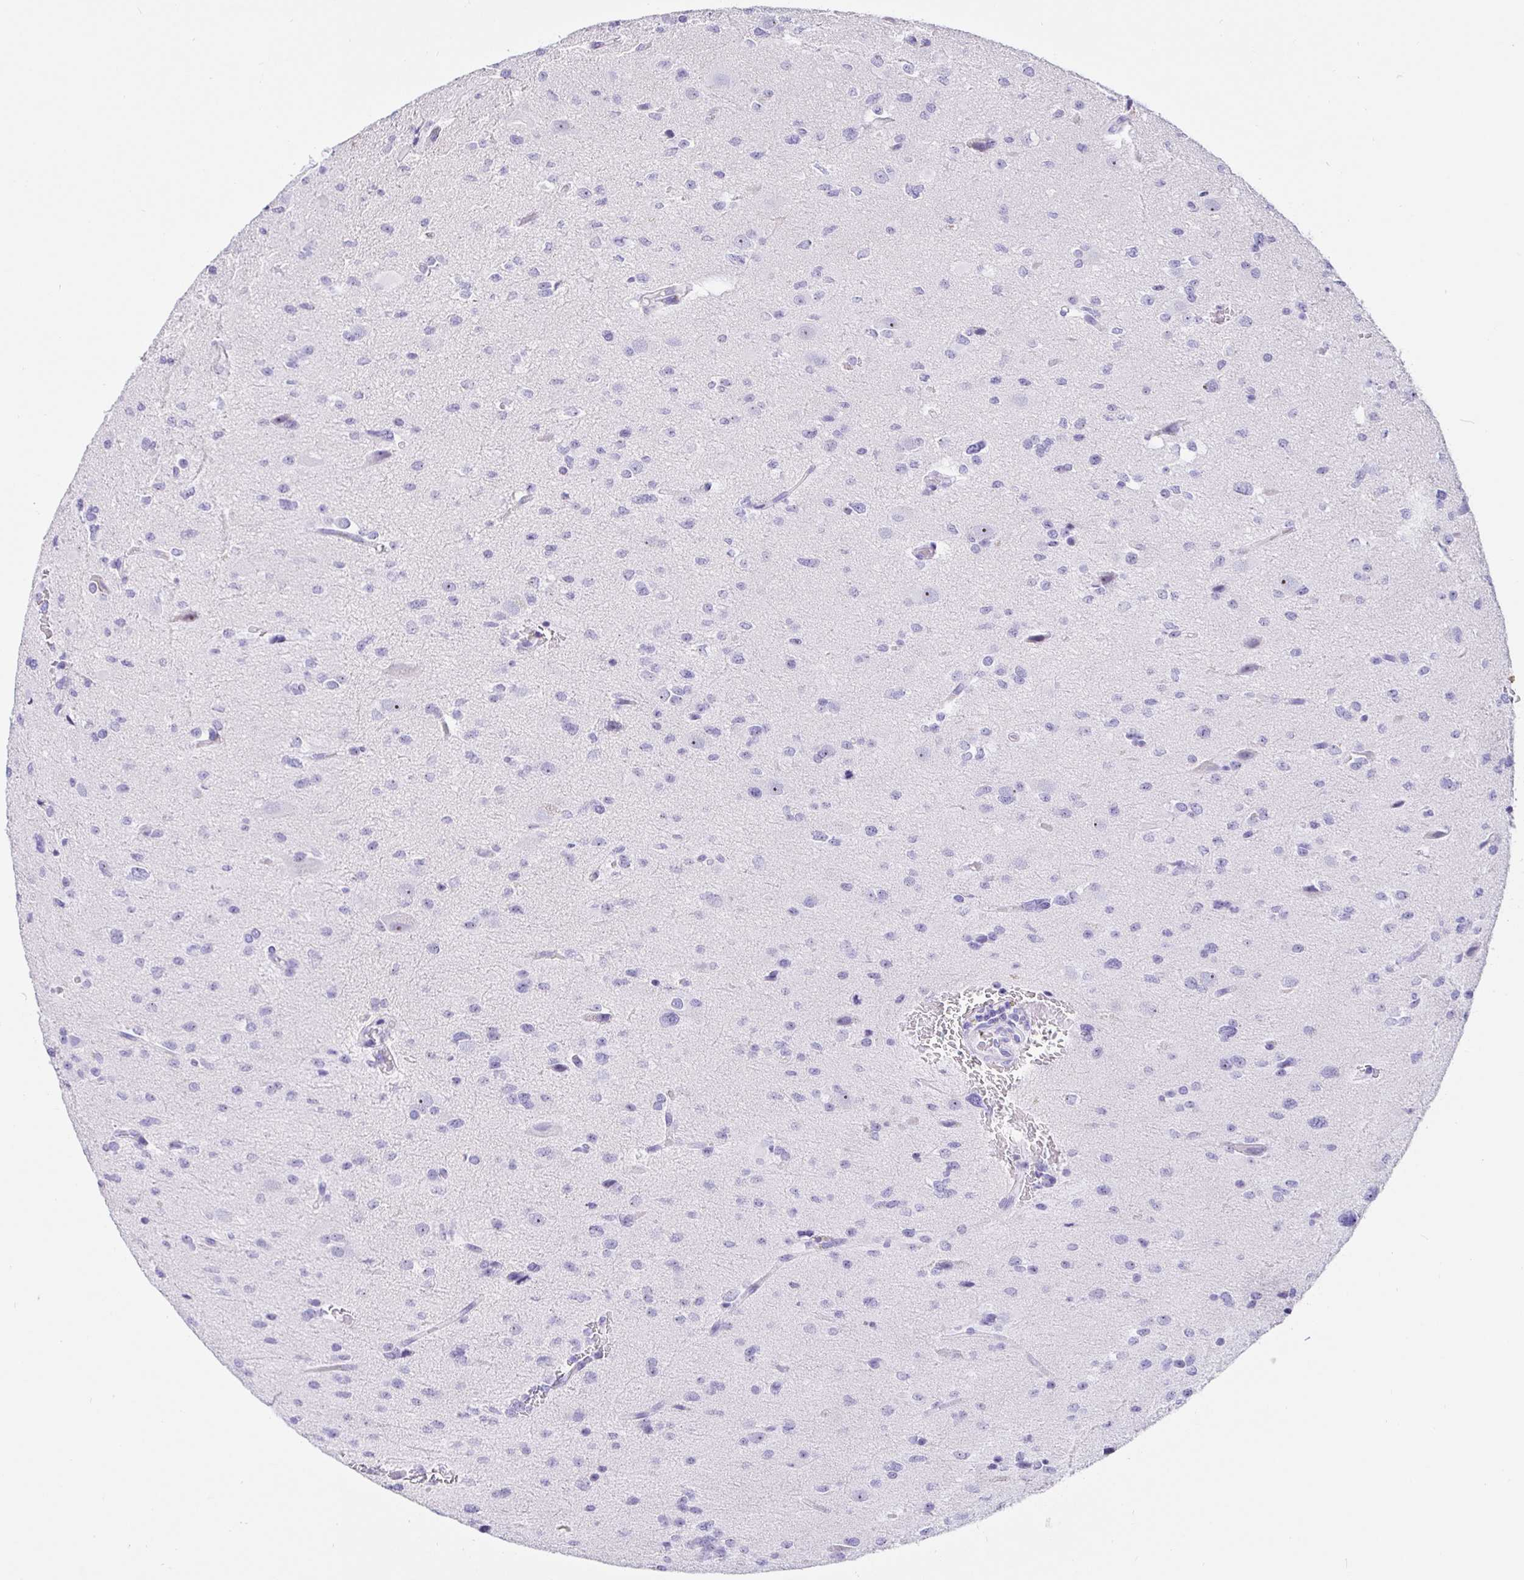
{"staining": {"intensity": "negative", "quantity": "none", "location": "none"}, "tissue": "glioma", "cell_type": "Tumor cells", "image_type": "cancer", "snomed": [{"axis": "morphology", "description": "Glioma, malignant, Low grade"}, {"axis": "topography", "description": "Brain"}], "caption": "Tumor cells show no significant positivity in glioma. (DAB (3,3'-diaminobenzidine) immunohistochemistry, high magnification).", "gene": "PRAMEF19", "patient": {"sex": "female", "age": 32}}